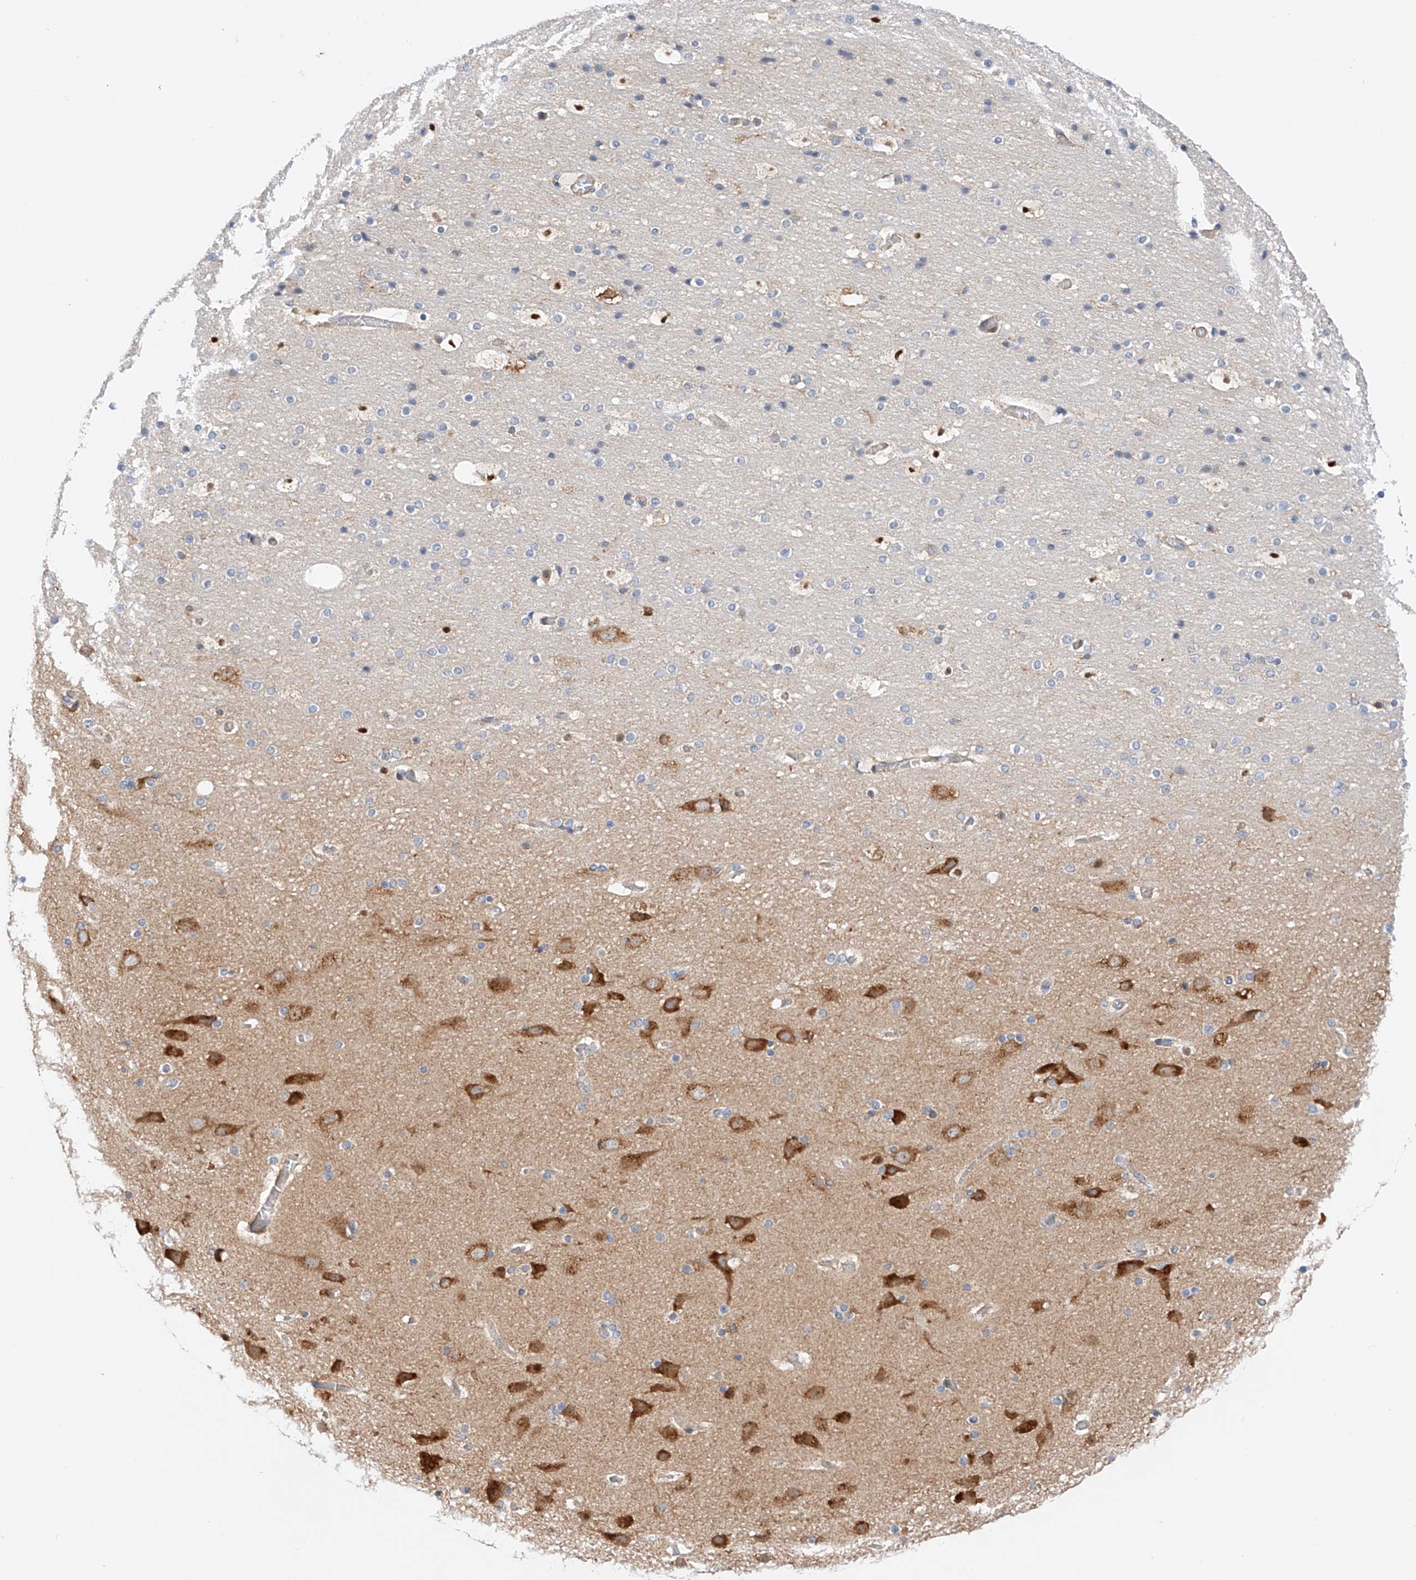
{"staining": {"intensity": "negative", "quantity": "none", "location": "none"}, "tissue": "cerebral cortex", "cell_type": "Endothelial cells", "image_type": "normal", "snomed": [{"axis": "morphology", "description": "Normal tissue, NOS"}, {"axis": "topography", "description": "Cerebral cortex"}], "caption": "Immunohistochemical staining of benign human cerebral cortex displays no significant staining in endothelial cells.", "gene": "MFN2", "patient": {"sex": "male", "age": 57}}